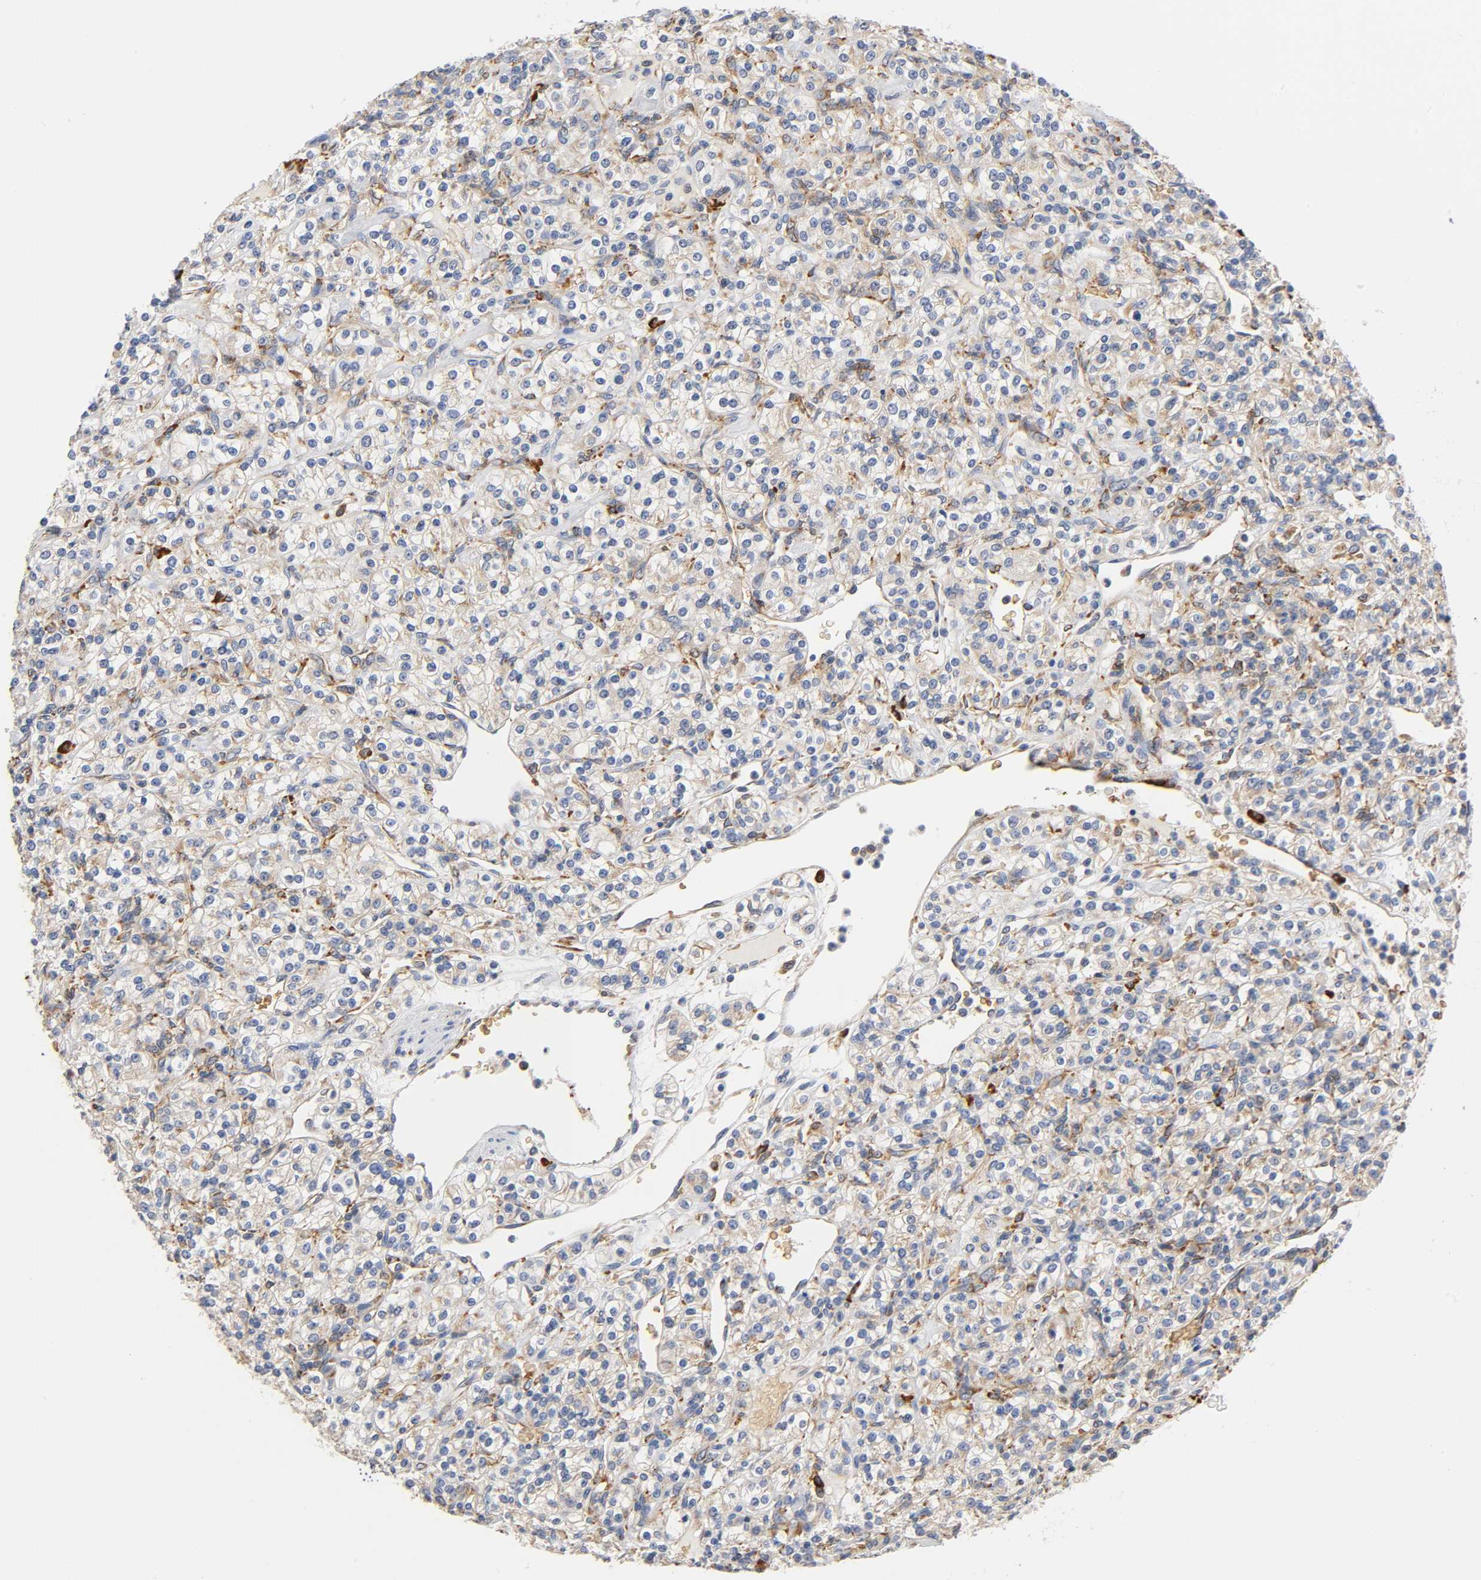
{"staining": {"intensity": "weak", "quantity": "25%-75%", "location": "cytoplasmic/membranous"}, "tissue": "renal cancer", "cell_type": "Tumor cells", "image_type": "cancer", "snomed": [{"axis": "morphology", "description": "Adenocarcinoma, NOS"}, {"axis": "topography", "description": "Kidney"}], "caption": "Immunohistochemical staining of renal adenocarcinoma exhibits low levels of weak cytoplasmic/membranous staining in about 25%-75% of tumor cells.", "gene": "UCKL1", "patient": {"sex": "male", "age": 77}}